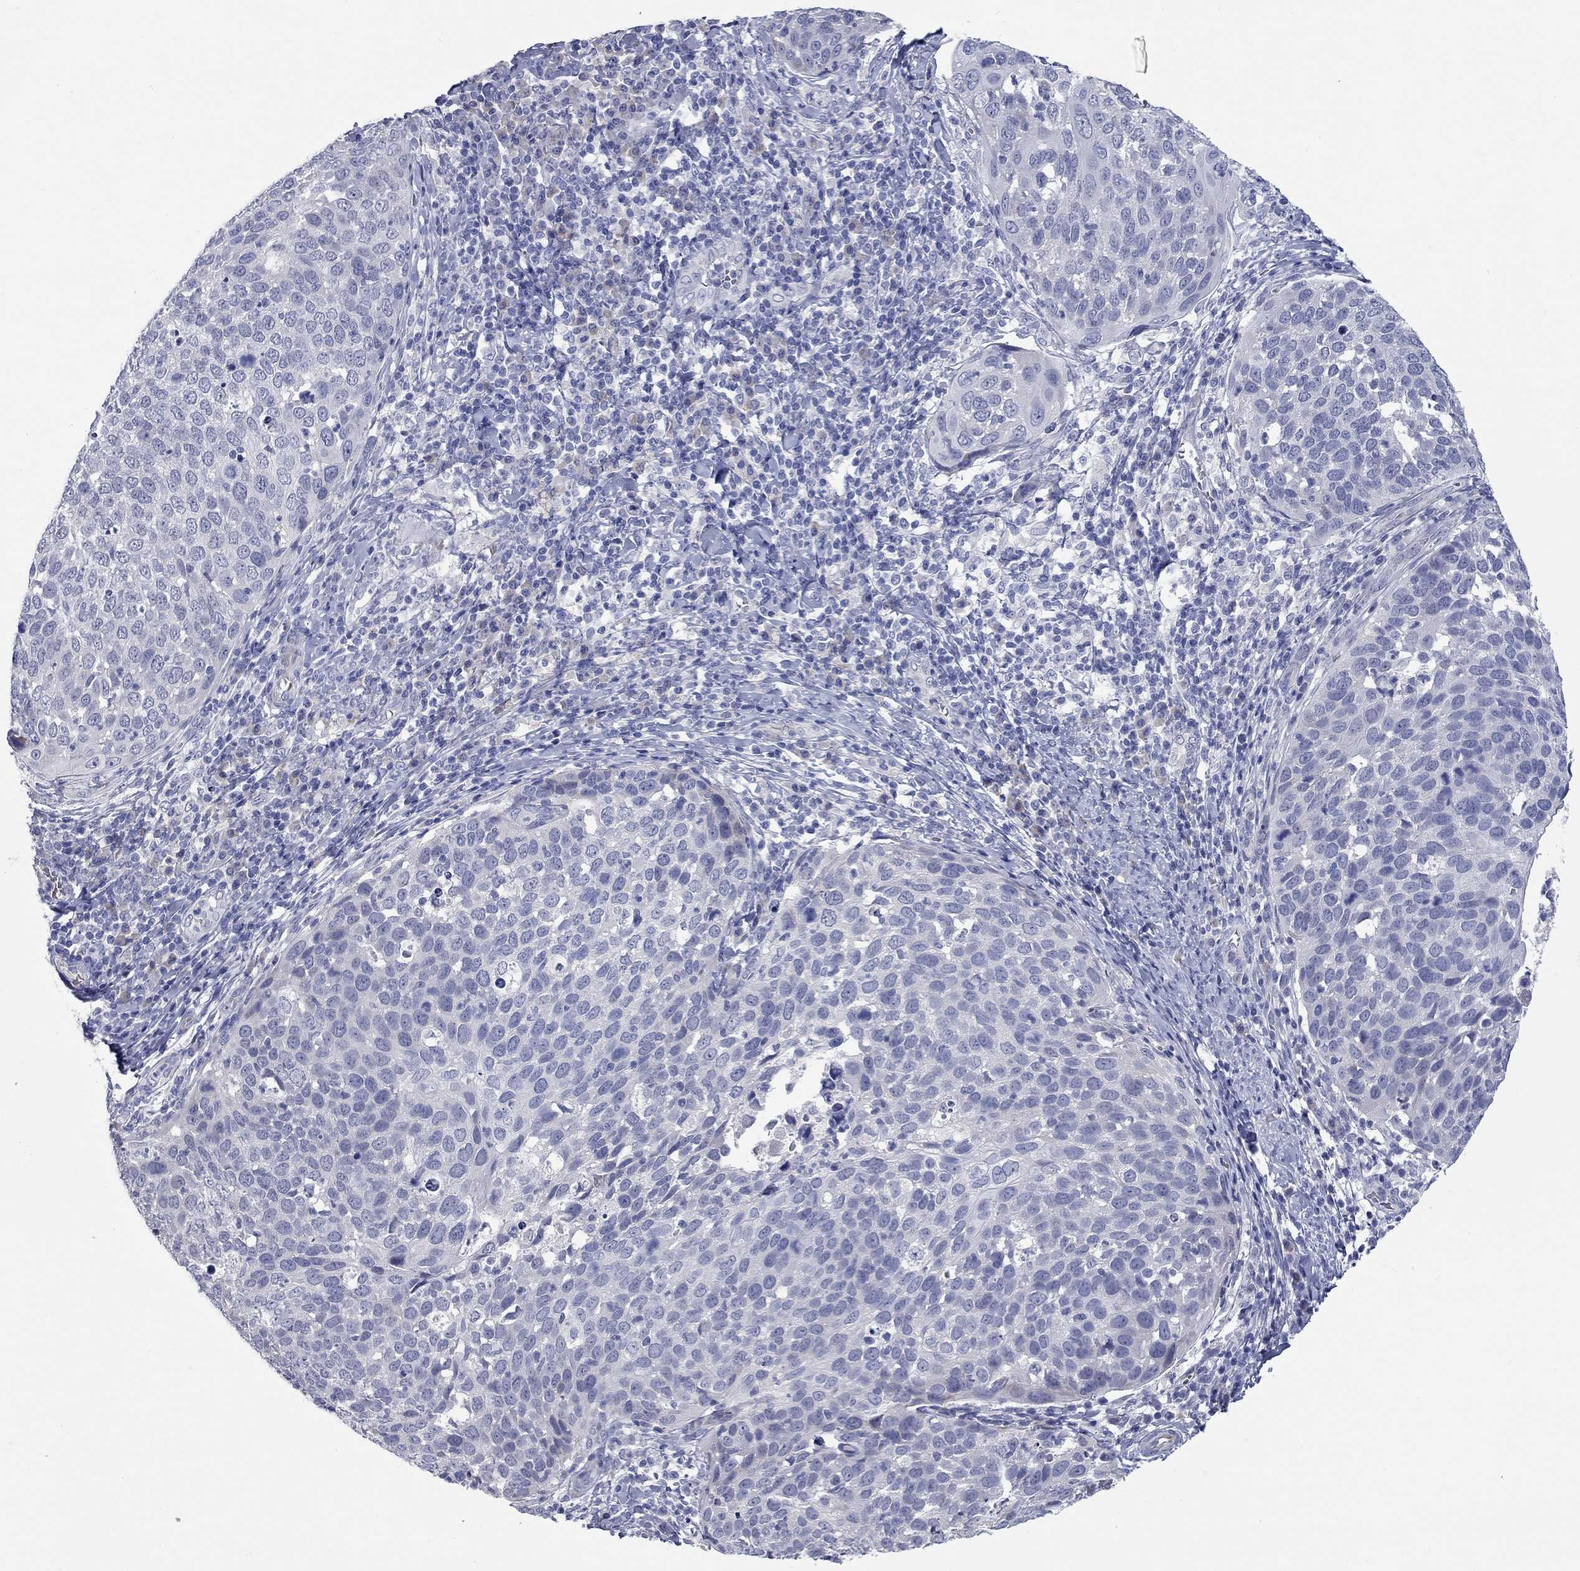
{"staining": {"intensity": "negative", "quantity": "none", "location": "none"}, "tissue": "cervical cancer", "cell_type": "Tumor cells", "image_type": "cancer", "snomed": [{"axis": "morphology", "description": "Squamous cell carcinoma, NOS"}, {"axis": "topography", "description": "Cervix"}], "caption": "DAB immunohistochemical staining of human squamous cell carcinoma (cervical) demonstrates no significant expression in tumor cells.", "gene": "UNC119B", "patient": {"sex": "female", "age": 54}}